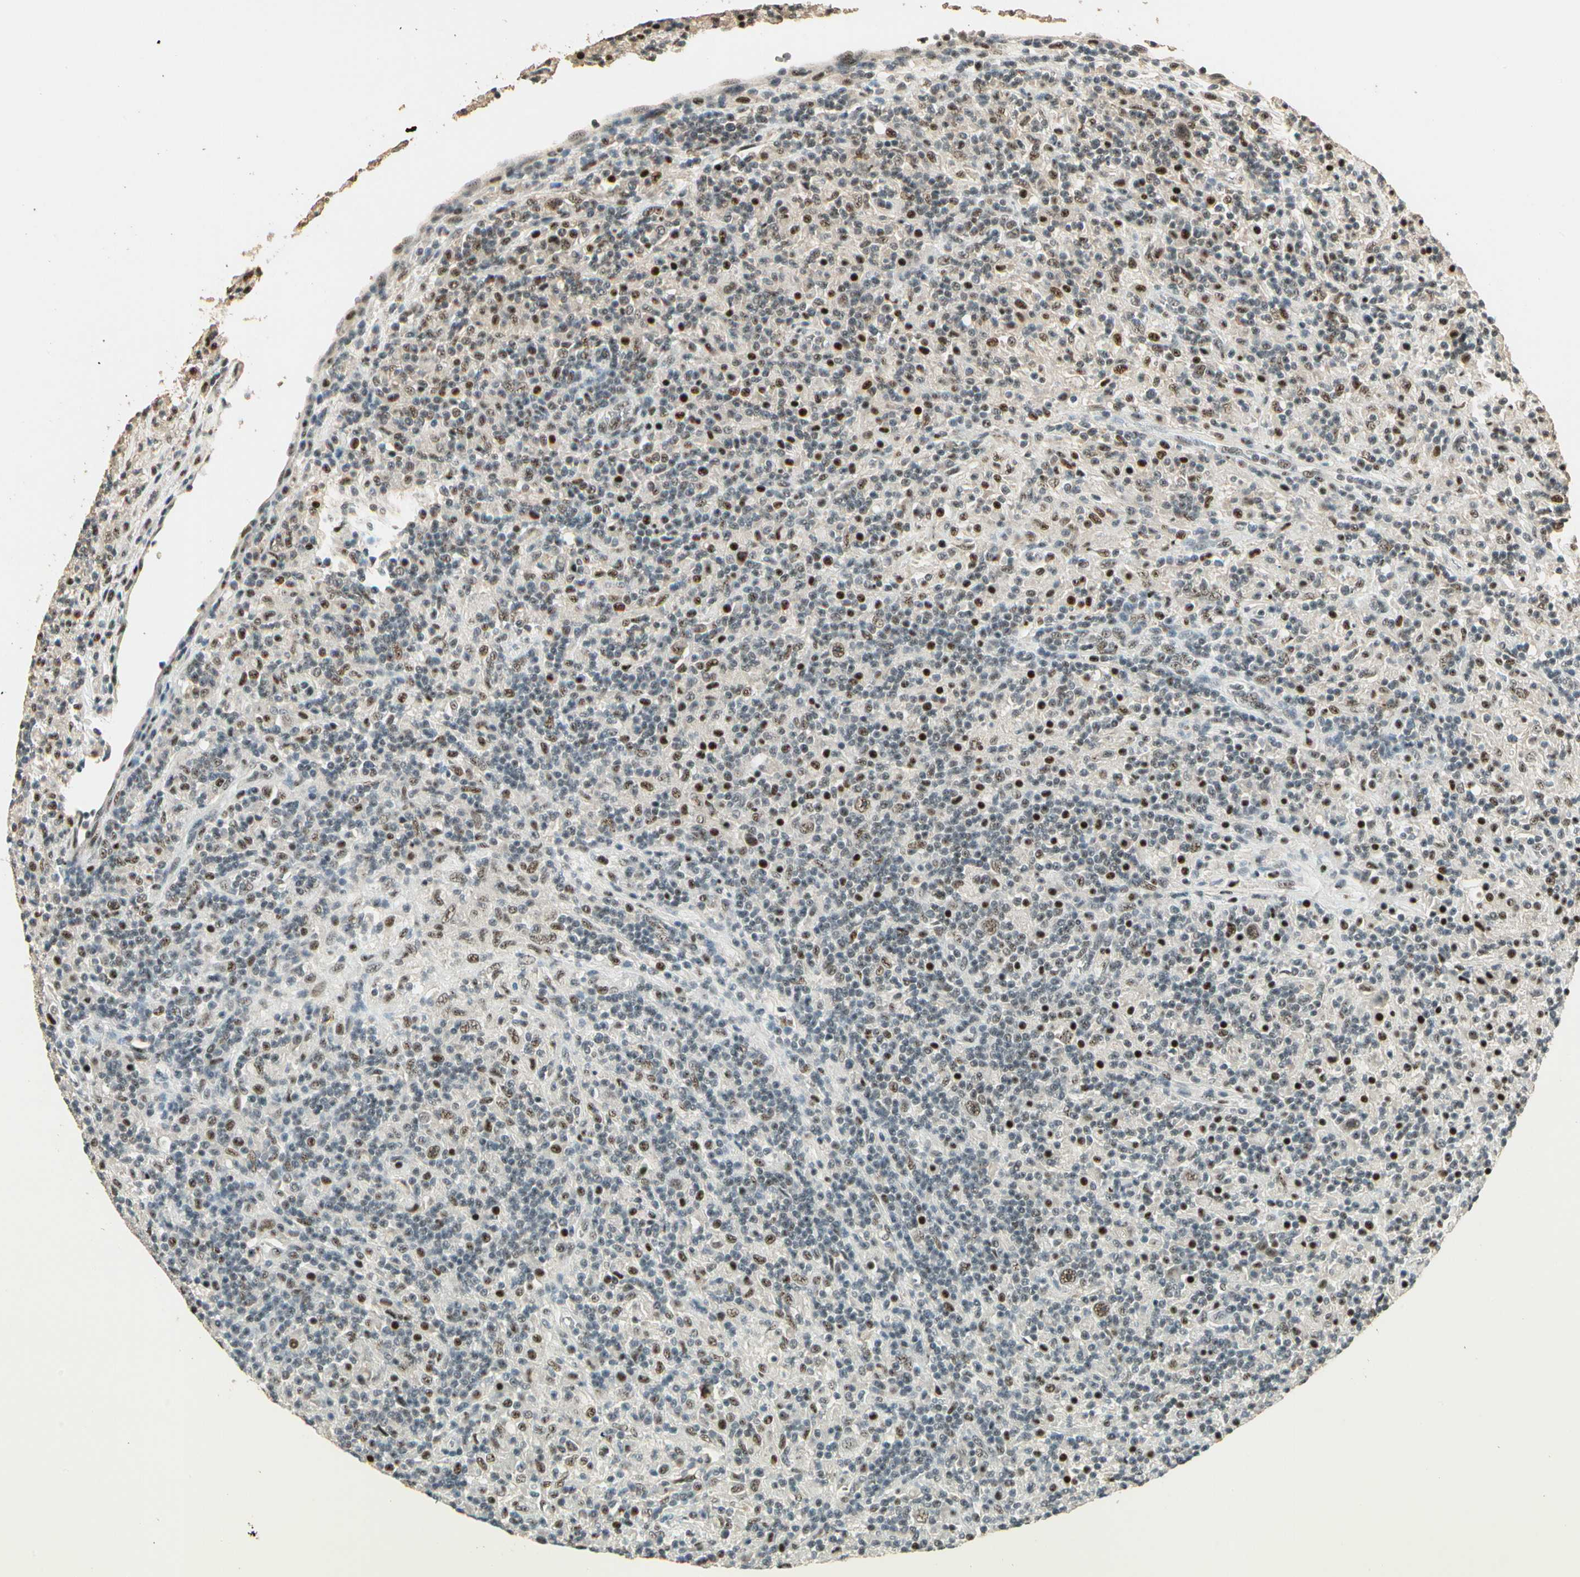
{"staining": {"intensity": "moderate", "quantity": "25%-75%", "location": "nuclear"}, "tissue": "lymphoma", "cell_type": "Tumor cells", "image_type": "cancer", "snomed": [{"axis": "morphology", "description": "Hodgkin's disease, NOS"}, {"axis": "topography", "description": "Lymph node"}], "caption": "Human Hodgkin's disease stained with a protein marker exhibits moderate staining in tumor cells.", "gene": "RBM25", "patient": {"sex": "male", "age": 70}}